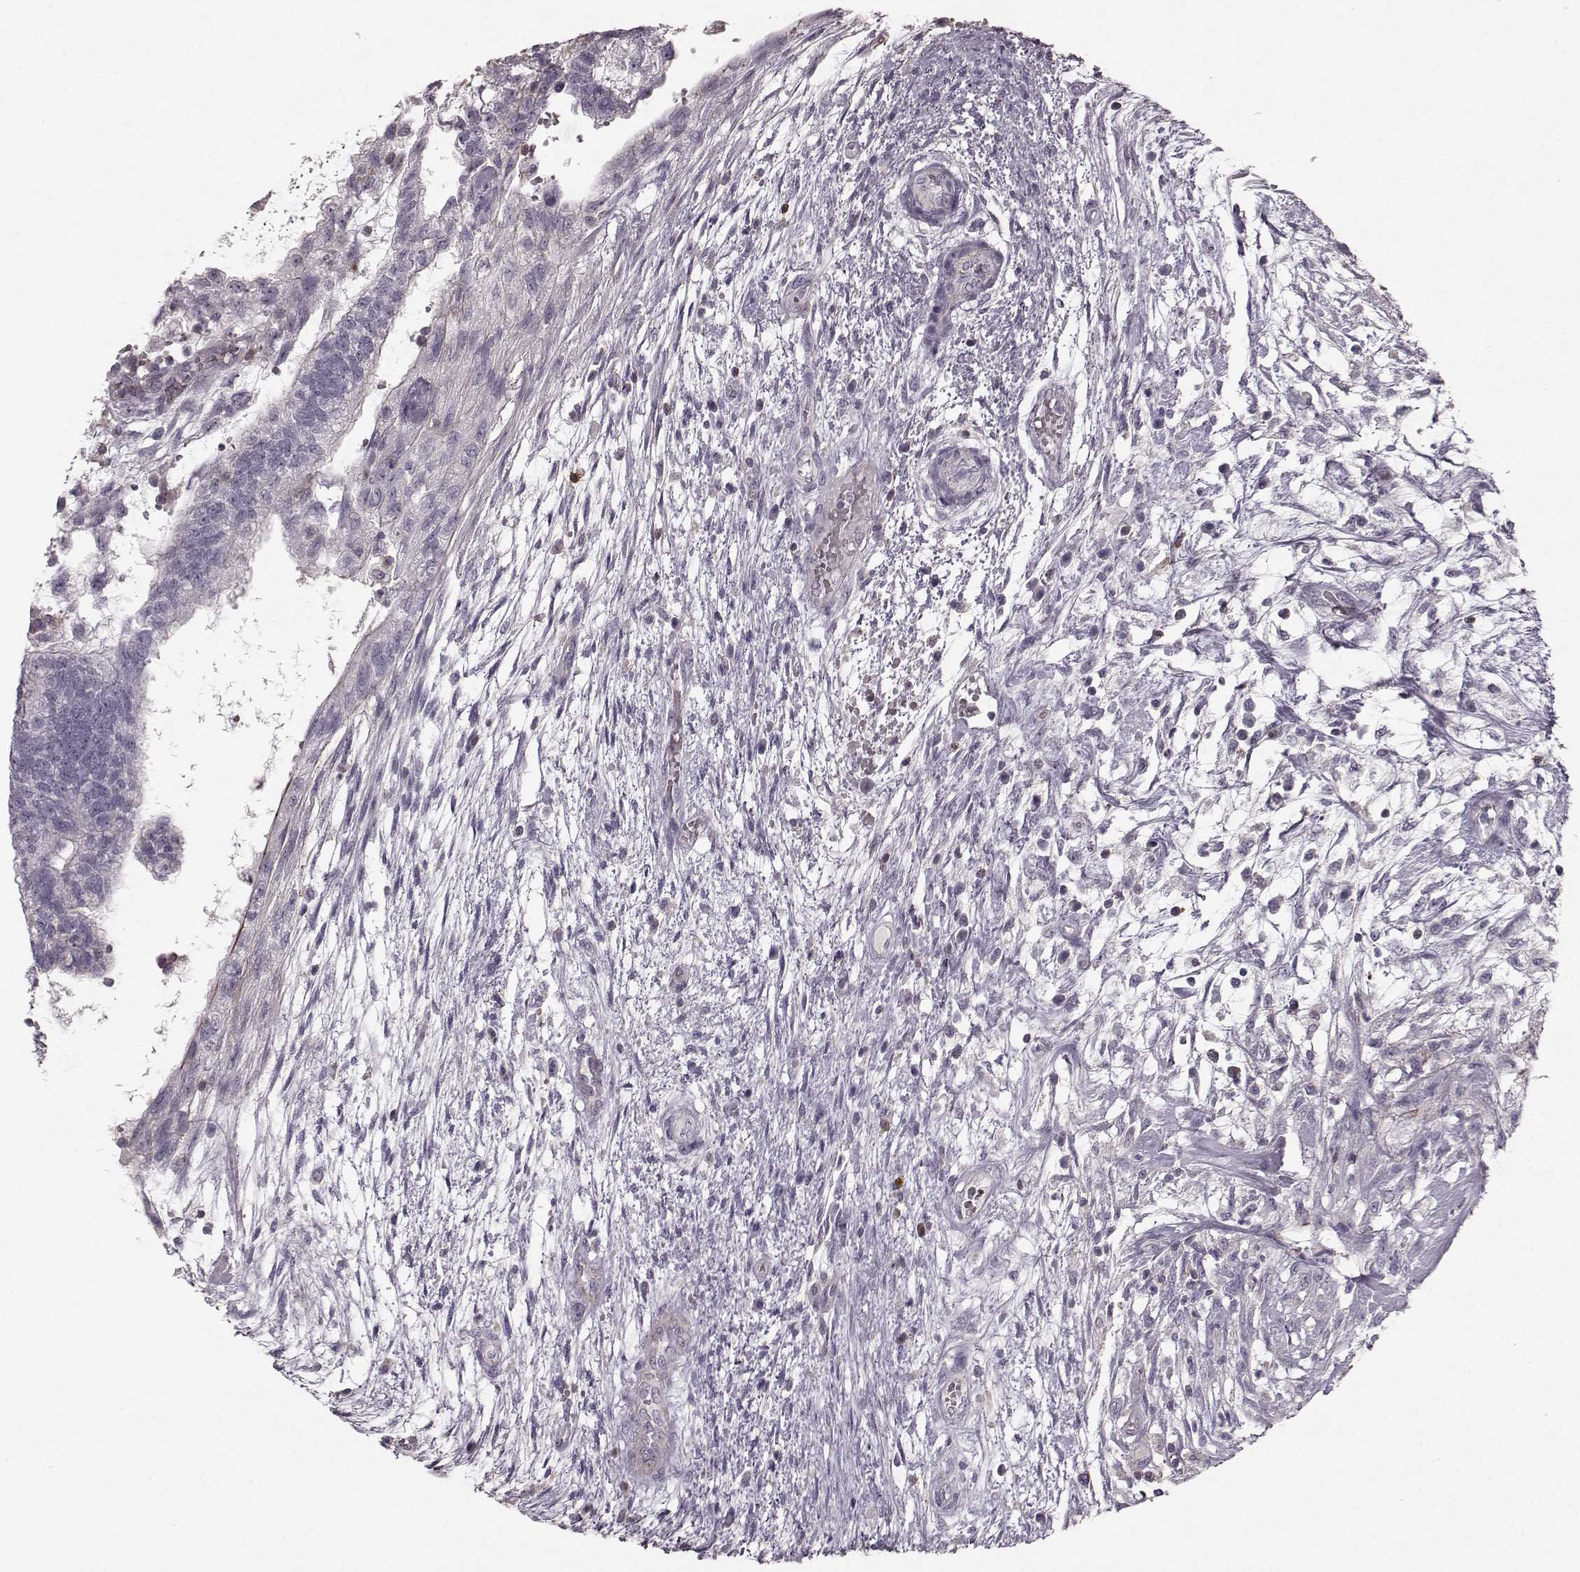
{"staining": {"intensity": "negative", "quantity": "none", "location": "none"}, "tissue": "testis cancer", "cell_type": "Tumor cells", "image_type": "cancer", "snomed": [{"axis": "morphology", "description": "Normal tissue, NOS"}, {"axis": "morphology", "description": "Carcinoma, Embryonal, NOS"}, {"axis": "topography", "description": "Testis"}, {"axis": "topography", "description": "Epididymis"}], "caption": "Tumor cells are negative for protein expression in human embryonal carcinoma (testis).", "gene": "PDCD1", "patient": {"sex": "male", "age": 32}}